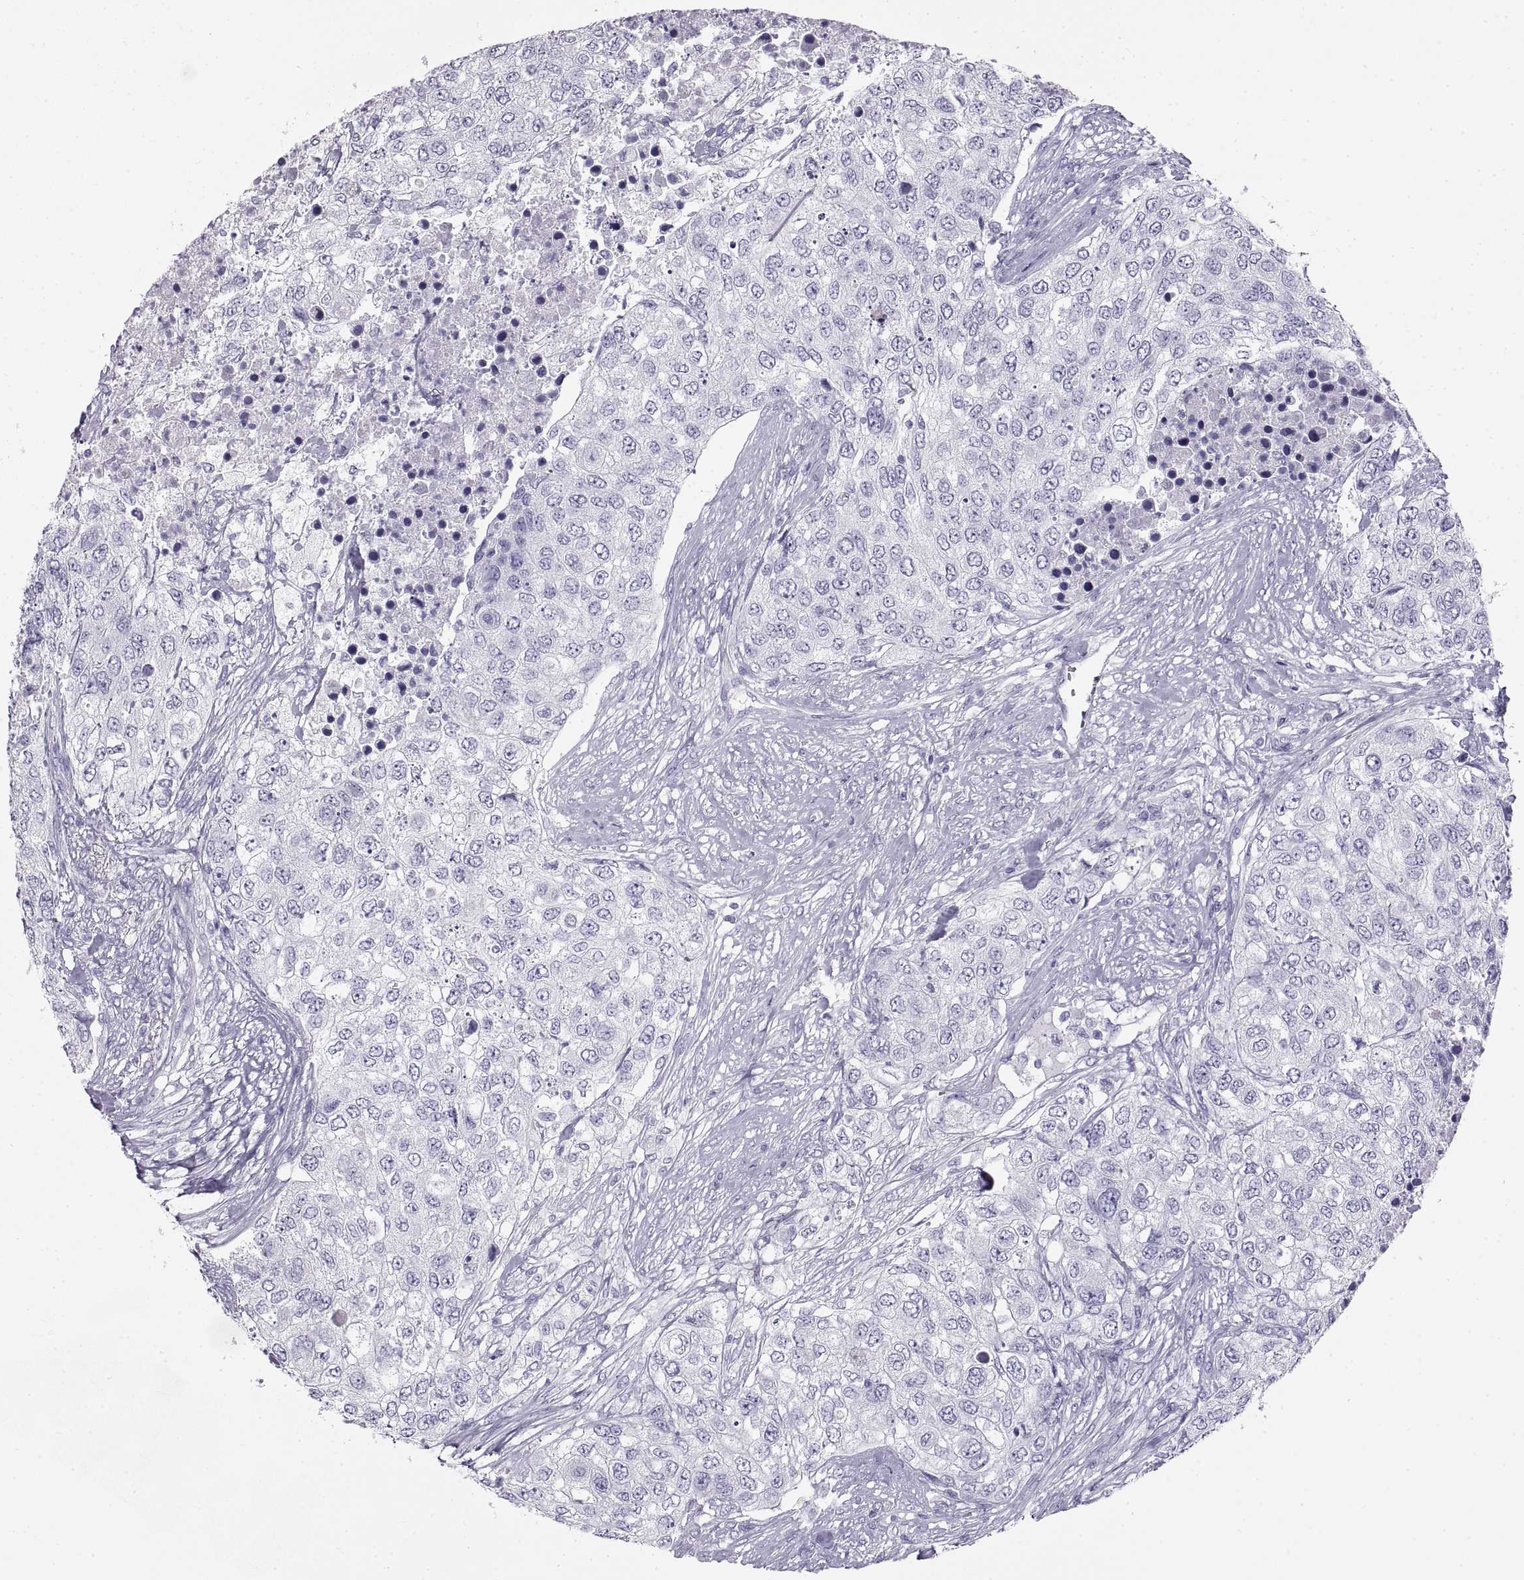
{"staining": {"intensity": "negative", "quantity": "none", "location": "none"}, "tissue": "urothelial cancer", "cell_type": "Tumor cells", "image_type": "cancer", "snomed": [{"axis": "morphology", "description": "Urothelial carcinoma, High grade"}, {"axis": "topography", "description": "Urinary bladder"}], "caption": "Histopathology image shows no significant protein expression in tumor cells of urothelial carcinoma (high-grade).", "gene": "RLBP1", "patient": {"sex": "female", "age": 78}}